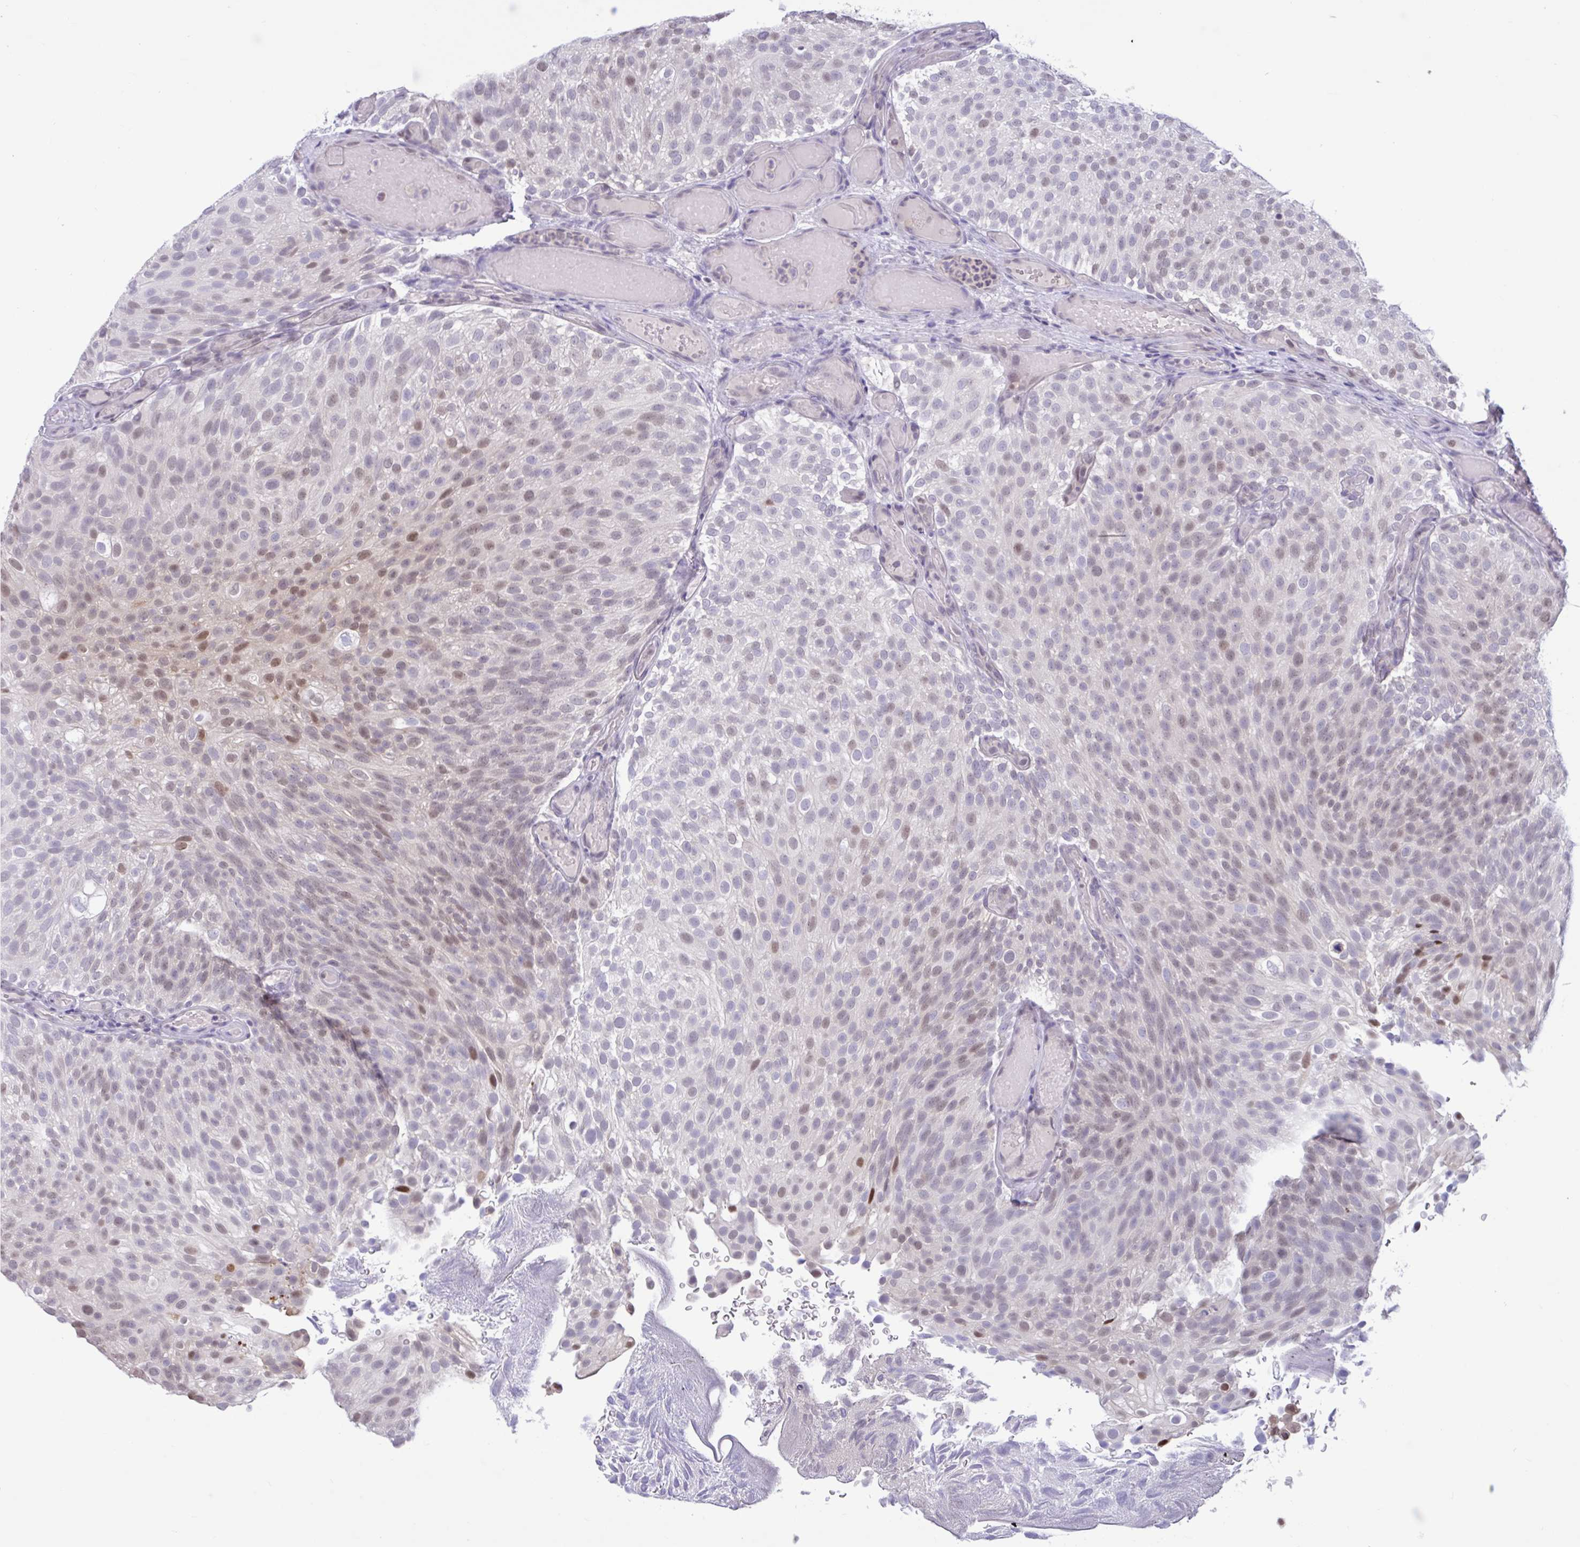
{"staining": {"intensity": "moderate", "quantity": "<25%", "location": "nuclear"}, "tissue": "urothelial cancer", "cell_type": "Tumor cells", "image_type": "cancer", "snomed": [{"axis": "morphology", "description": "Urothelial carcinoma, Low grade"}, {"axis": "topography", "description": "Urinary bladder"}], "caption": "Moderate nuclear expression for a protein is identified in approximately <25% of tumor cells of urothelial cancer using immunohistochemistry (IHC).", "gene": "RBL1", "patient": {"sex": "male", "age": 78}}